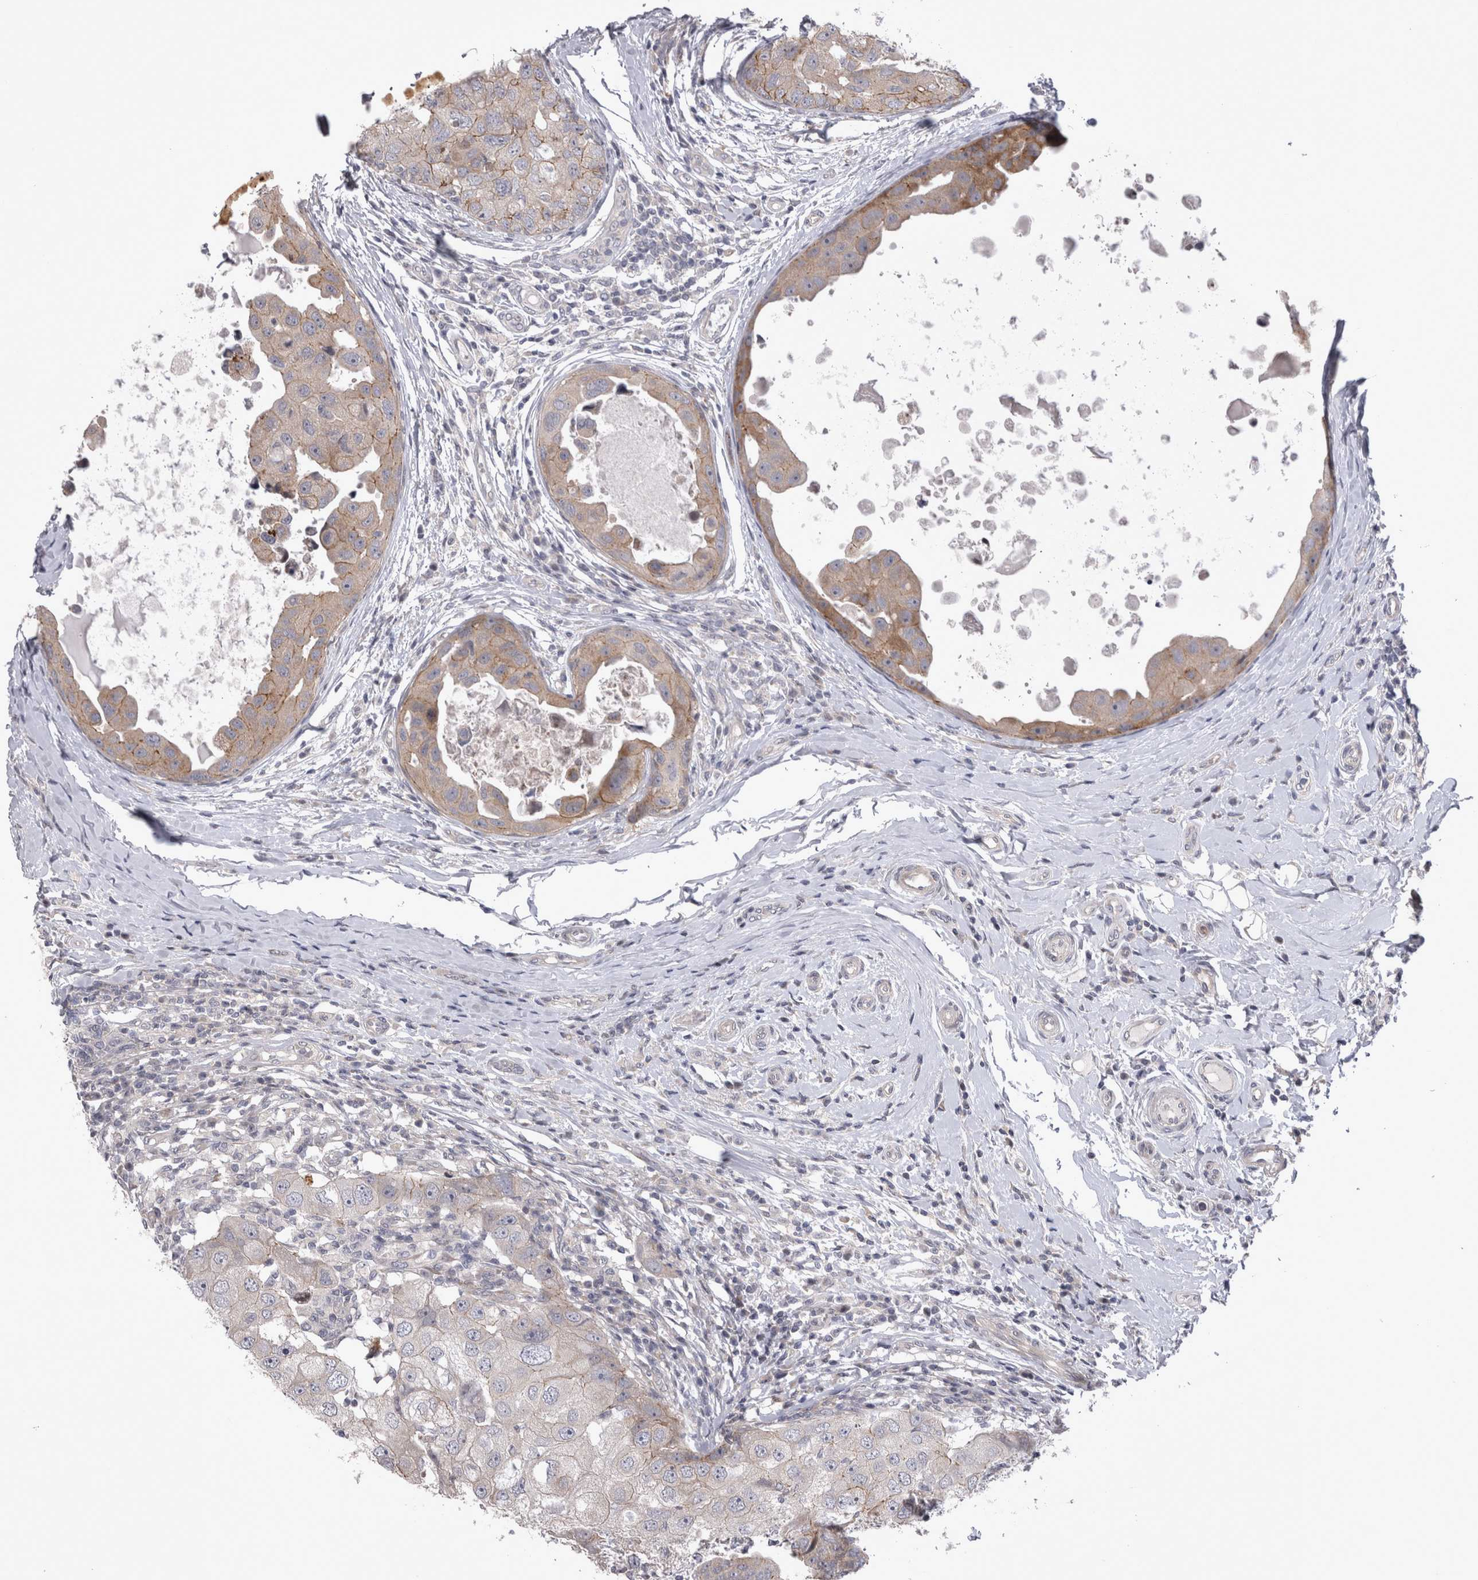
{"staining": {"intensity": "weak", "quantity": "25%-75%", "location": "cytoplasmic/membranous"}, "tissue": "breast cancer", "cell_type": "Tumor cells", "image_type": "cancer", "snomed": [{"axis": "morphology", "description": "Duct carcinoma"}, {"axis": "topography", "description": "Breast"}], "caption": "Brown immunohistochemical staining in breast cancer displays weak cytoplasmic/membranous staining in approximately 25%-75% of tumor cells. The protein is stained brown, and the nuclei are stained in blue (DAB IHC with brightfield microscopy, high magnification).", "gene": "NENF", "patient": {"sex": "female", "age": 27}}